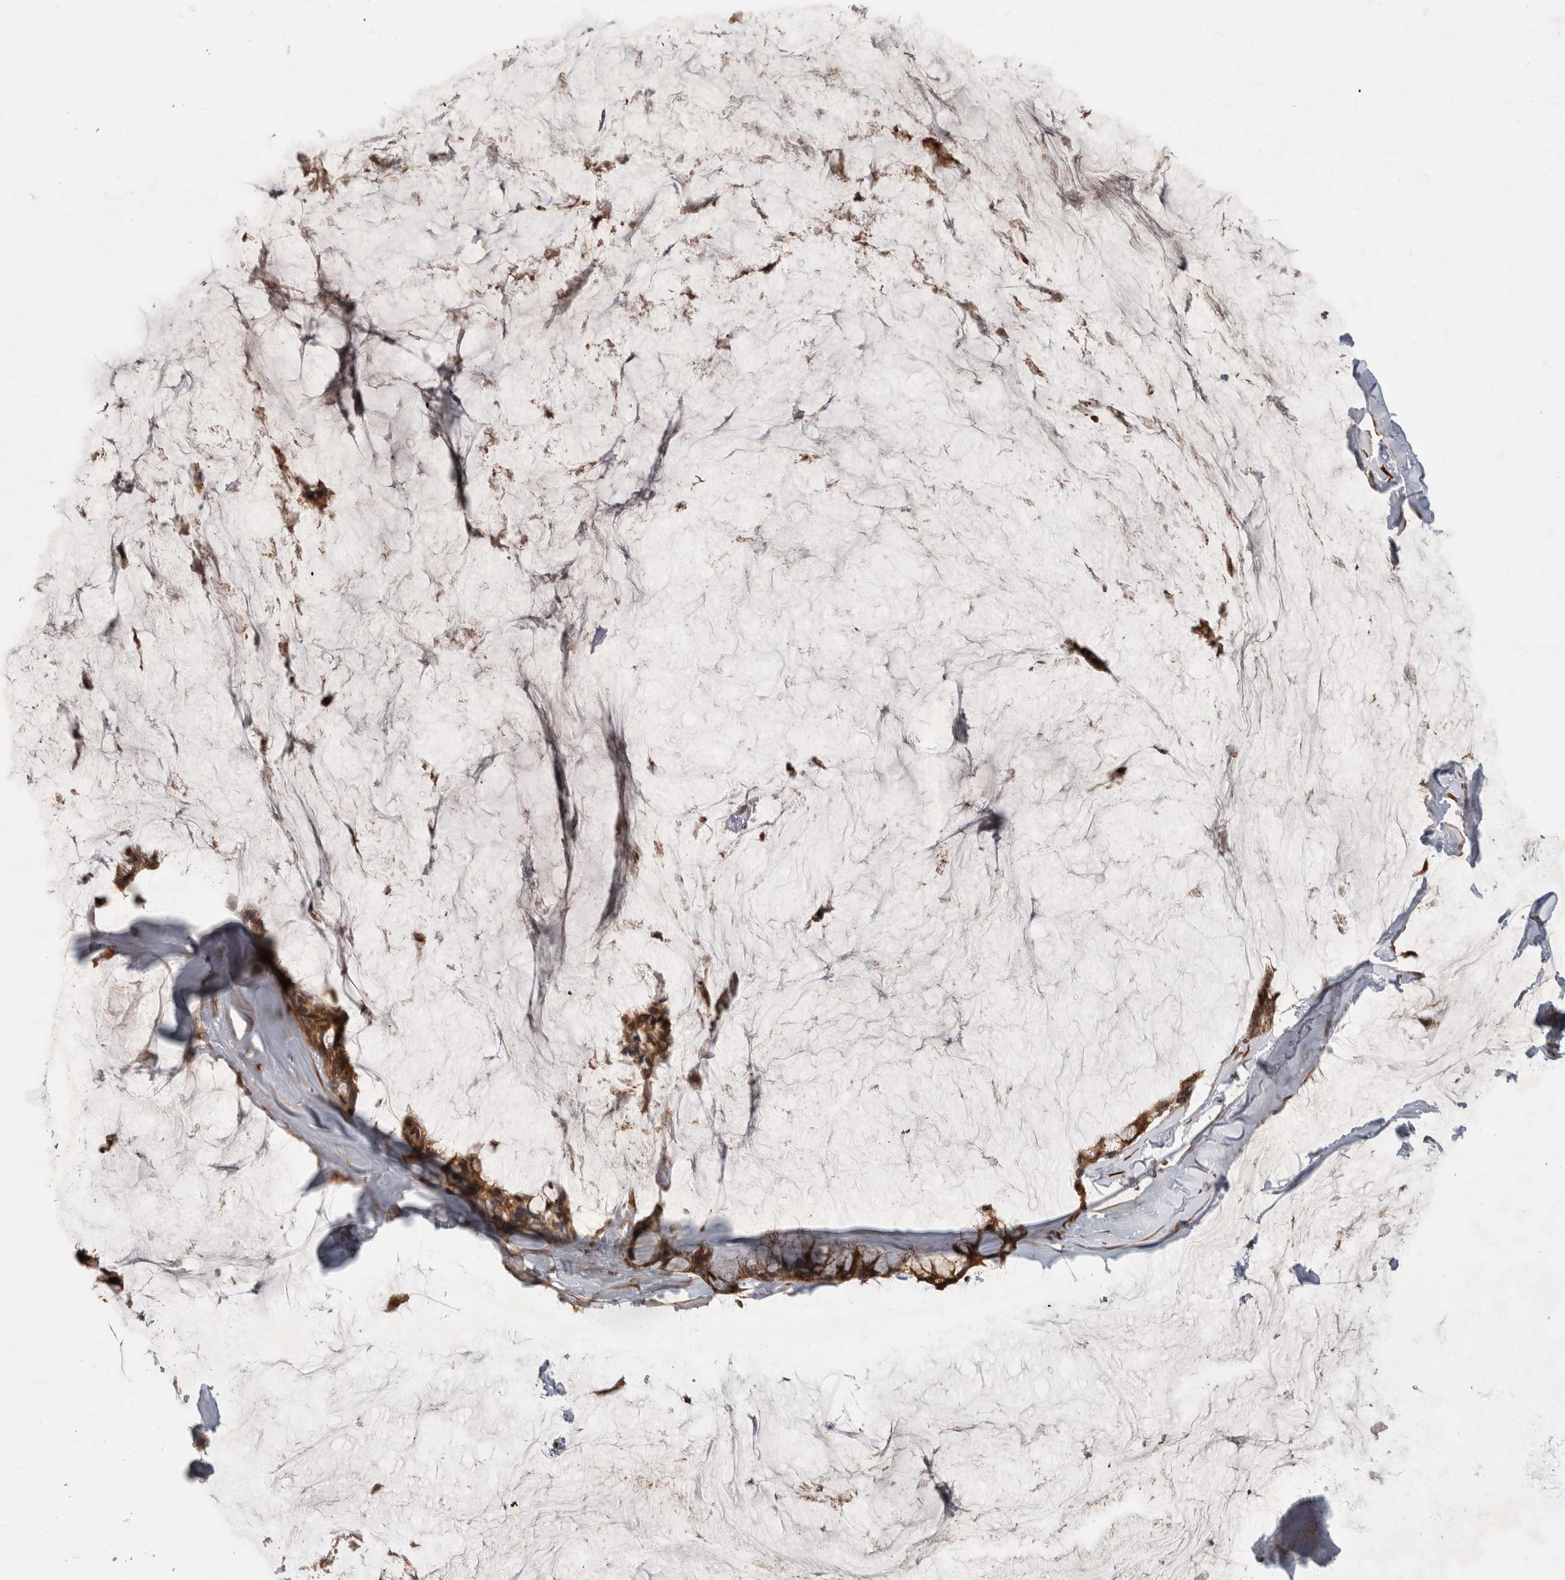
{"staining": {"intensity": "moderate", "quantity": ">75%", "location": "cytoplasmic/membranous"}, "tissue": "ovarian cancer", "cell_type": "Tumor cells", "image_type": "cancer", "snomed": [{"axis": "morphology", "description": "Cystadenocarcinoma, mucinous, NOS"}, {"axis": "topography", "description": "Ovary"}], "caption": "This is a micrograph of IHC staining of mucinous cystadenocarcinoma (ovarian), which shows moderate staining in the cytoplasmic/membranous of tumor cells.", "gene": "TUBD1", "patient": {"sex": "female", "age": 39}}